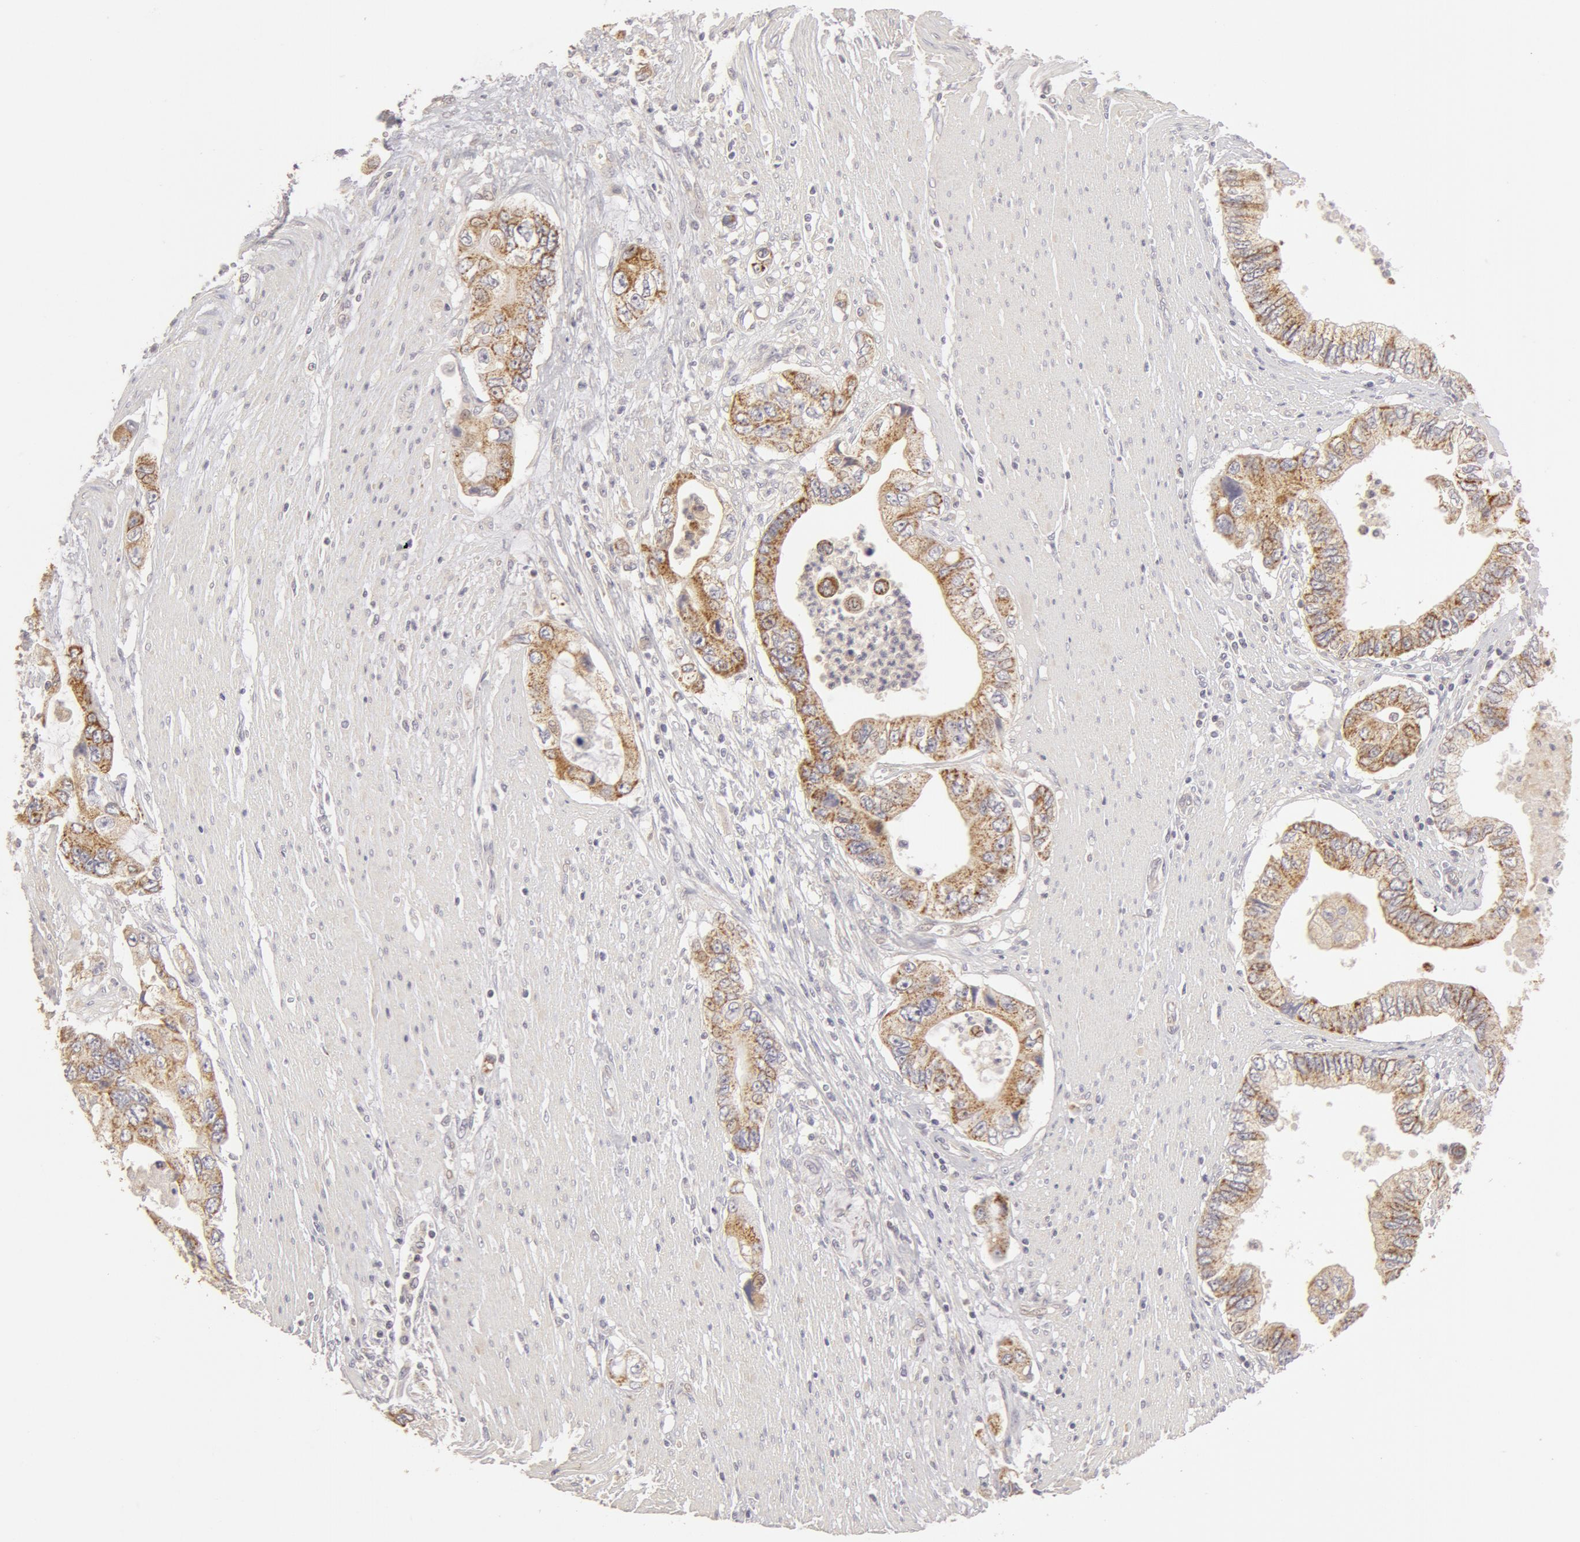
{"staining": {"intensity": "weak", "quantity": "<25%", "location": "cytoplasmic/membranous"}, "tissue": "pancreatic cancer", "cell_type": "Tumor cells", "image_type": "cancer", "snomed": [{"axis": "morphology", "description": "Adenocarcinoma, NOS"}, {"axis": "topography", "description": "Pancreas"}, {"axis": "topography", "description": "Stomach, upper"}], "caption": "This is an IHC image of adenocarcinoma (pancreatic). There is no staining in tumor cells.", "gene": "ADPRH", "patient": {"sex": "male", "age": 77}}